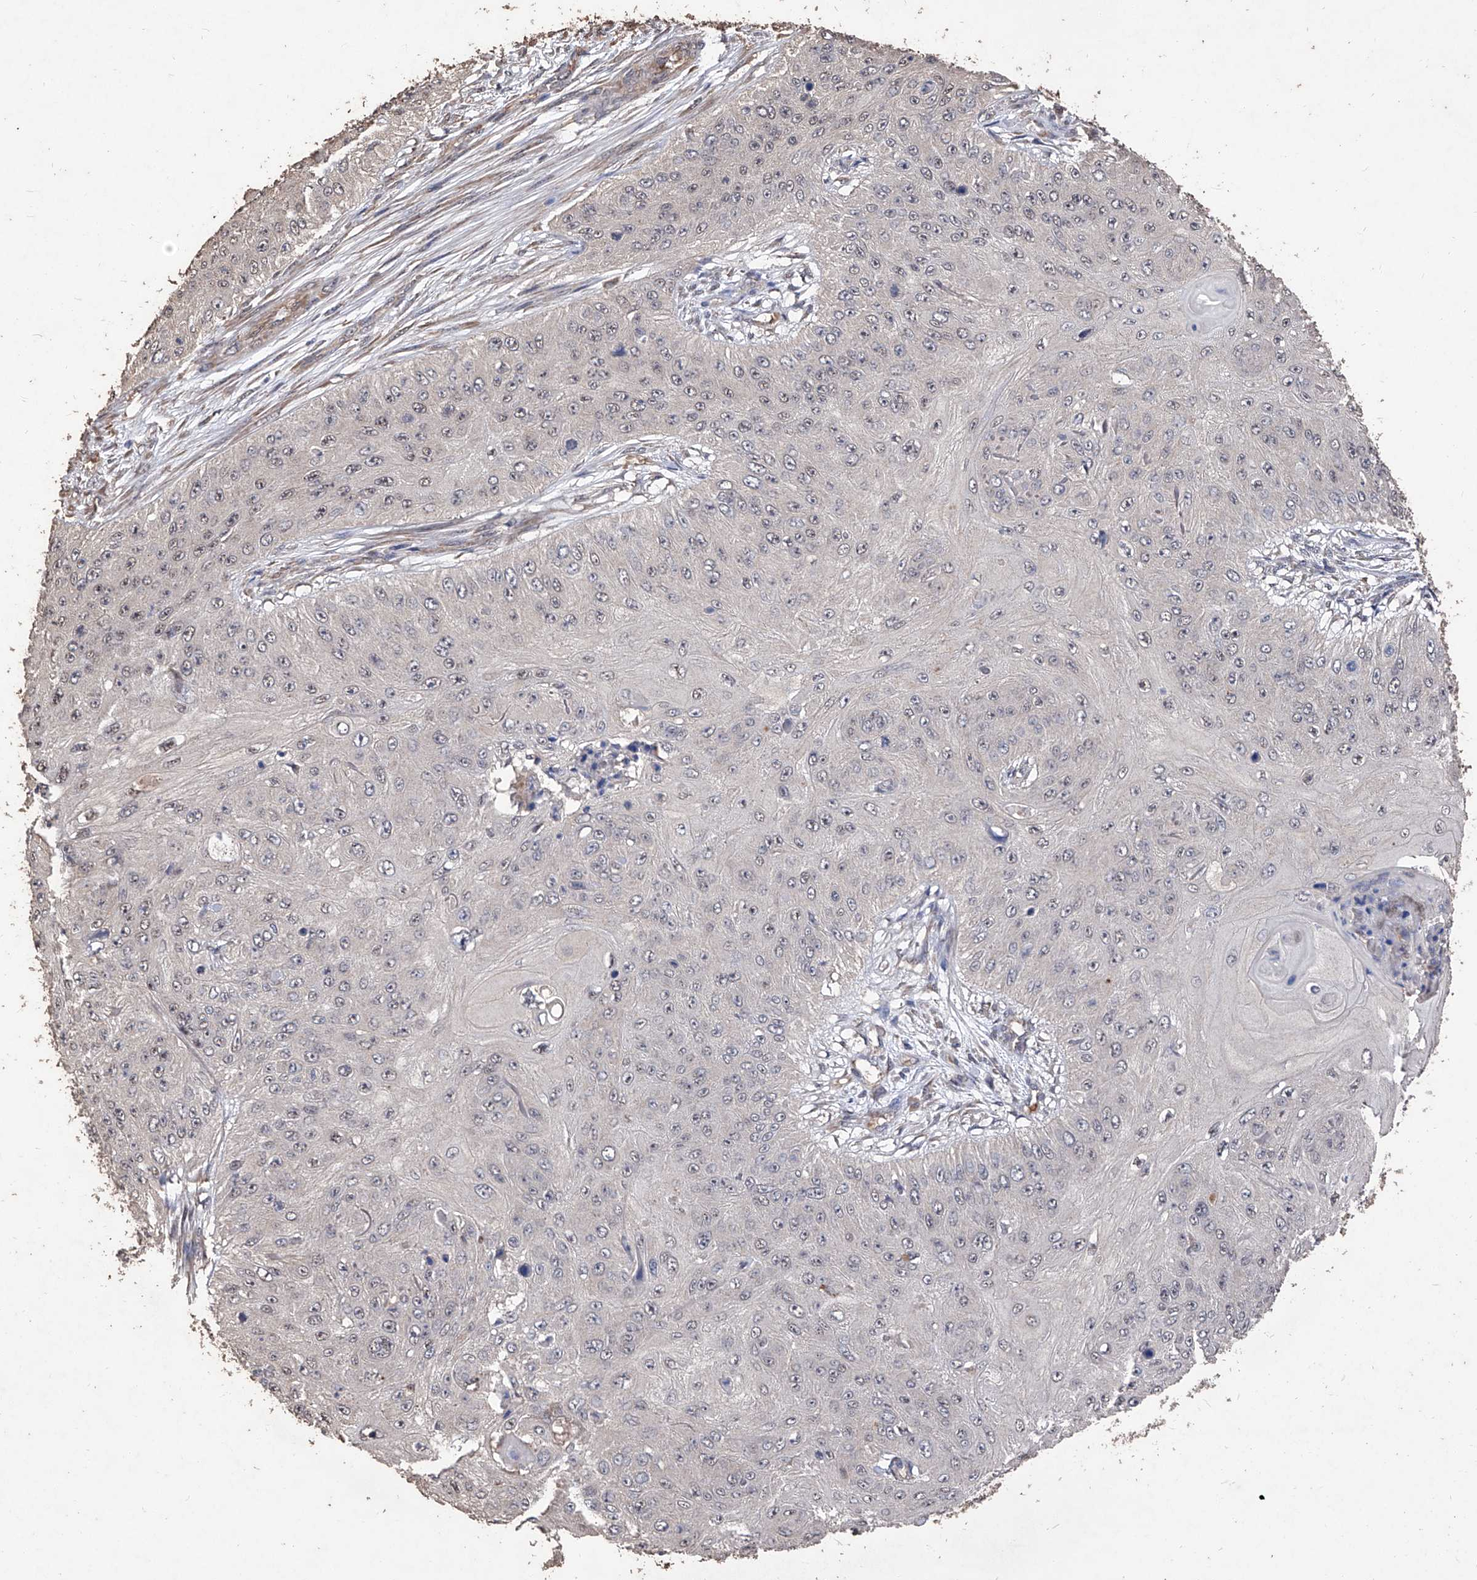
{"staining": {"intensity": "negative", "quantity": "none", "location": "none"}, "tissue": "skin cancer", "cell_type": "Tumor cells", "image_type": "cancer", "snomed": [{"axis": "morphology", "description": "Squamous cell carcinoma, NOS"}, {"axis": "topography", "description": "Skin"}], "caption": "IHC histopathology image of human skin cancer stained for a protein (brown), which exhibits no staining in tumor cells.", "gene": "EML1", "patient": {"sex": "female", "age": 80}}